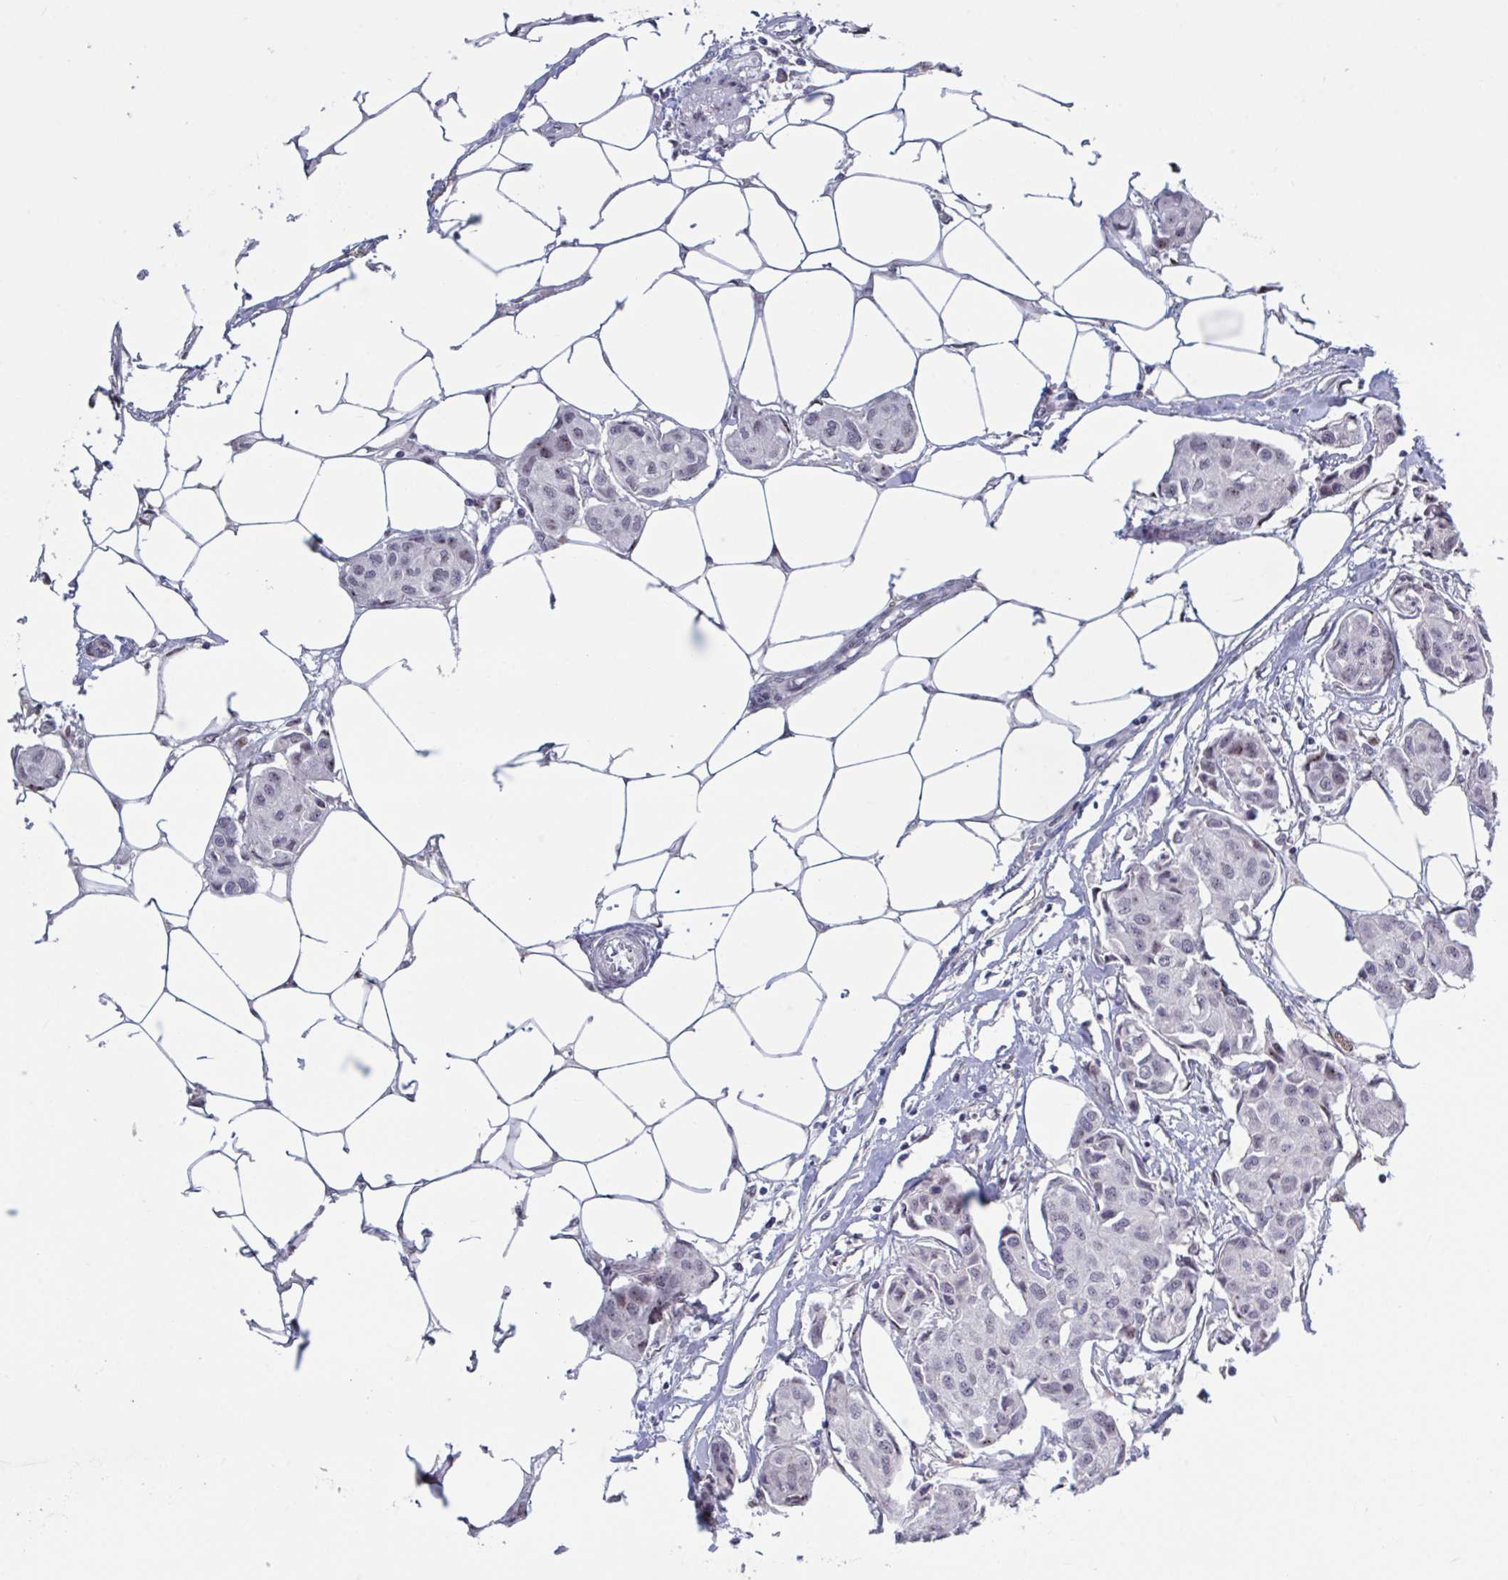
{"staining": {"intensity": "negative", "quantity": "none", "location": "none"}, "tissue": "breast cancer", "cell_type": "Tumor cells", "image_type": "cancer", "snomed": [{"axis": "morphology", "description": "Duct carcinoma"}, {"axis": "topography", "description": "Breast"}, {"axis": "topography", "description": "Lymph node"}], "caption": "Image shows no significant protein expression in tumor cells of breast infiltrating ductal carcinoma.", "gene": "TCEAL8", "patient": {"sex": "female", "age": 80}}